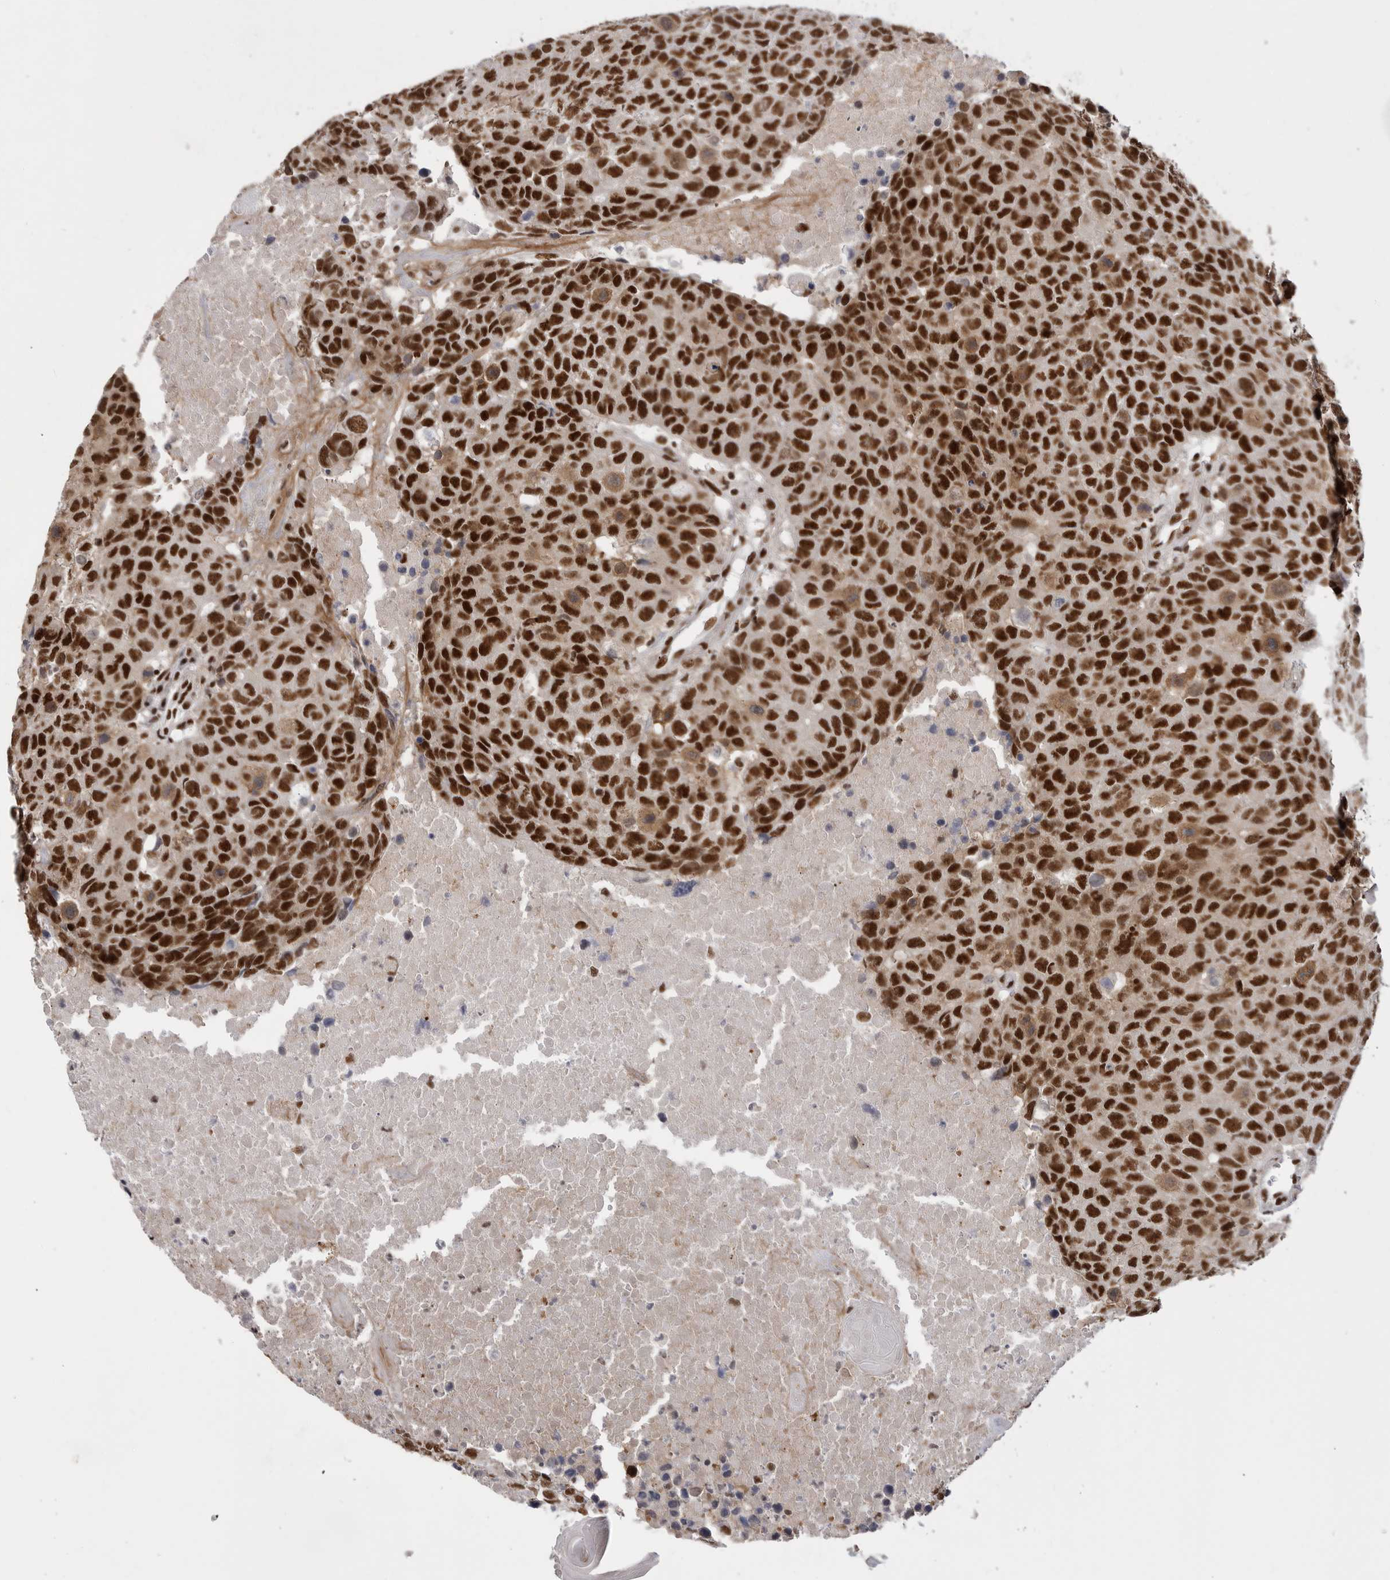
{"staining": {"intensity": "strong", "quantity": ">75%", "location": "nuclear"}, "tissue": "head and neck cancer", "cell_type": "Tumor cells", "image_type": "cancer", "snomed": [{"axis": "morphology", "description": "Squamous cell carcinoma, NOS"}, {"axis": "topography", "description": "Head-Neck"}], "caption": "Head and neck cancer (squamous cell carcinoma) tissue shows strong nuclear positivity in about >75% of tumor cells The protein of interest is shown in brown color, while the nuclei are stained blue.", "gene": "PPP1R8", "patient": {"sex": "male", "age": 66}}